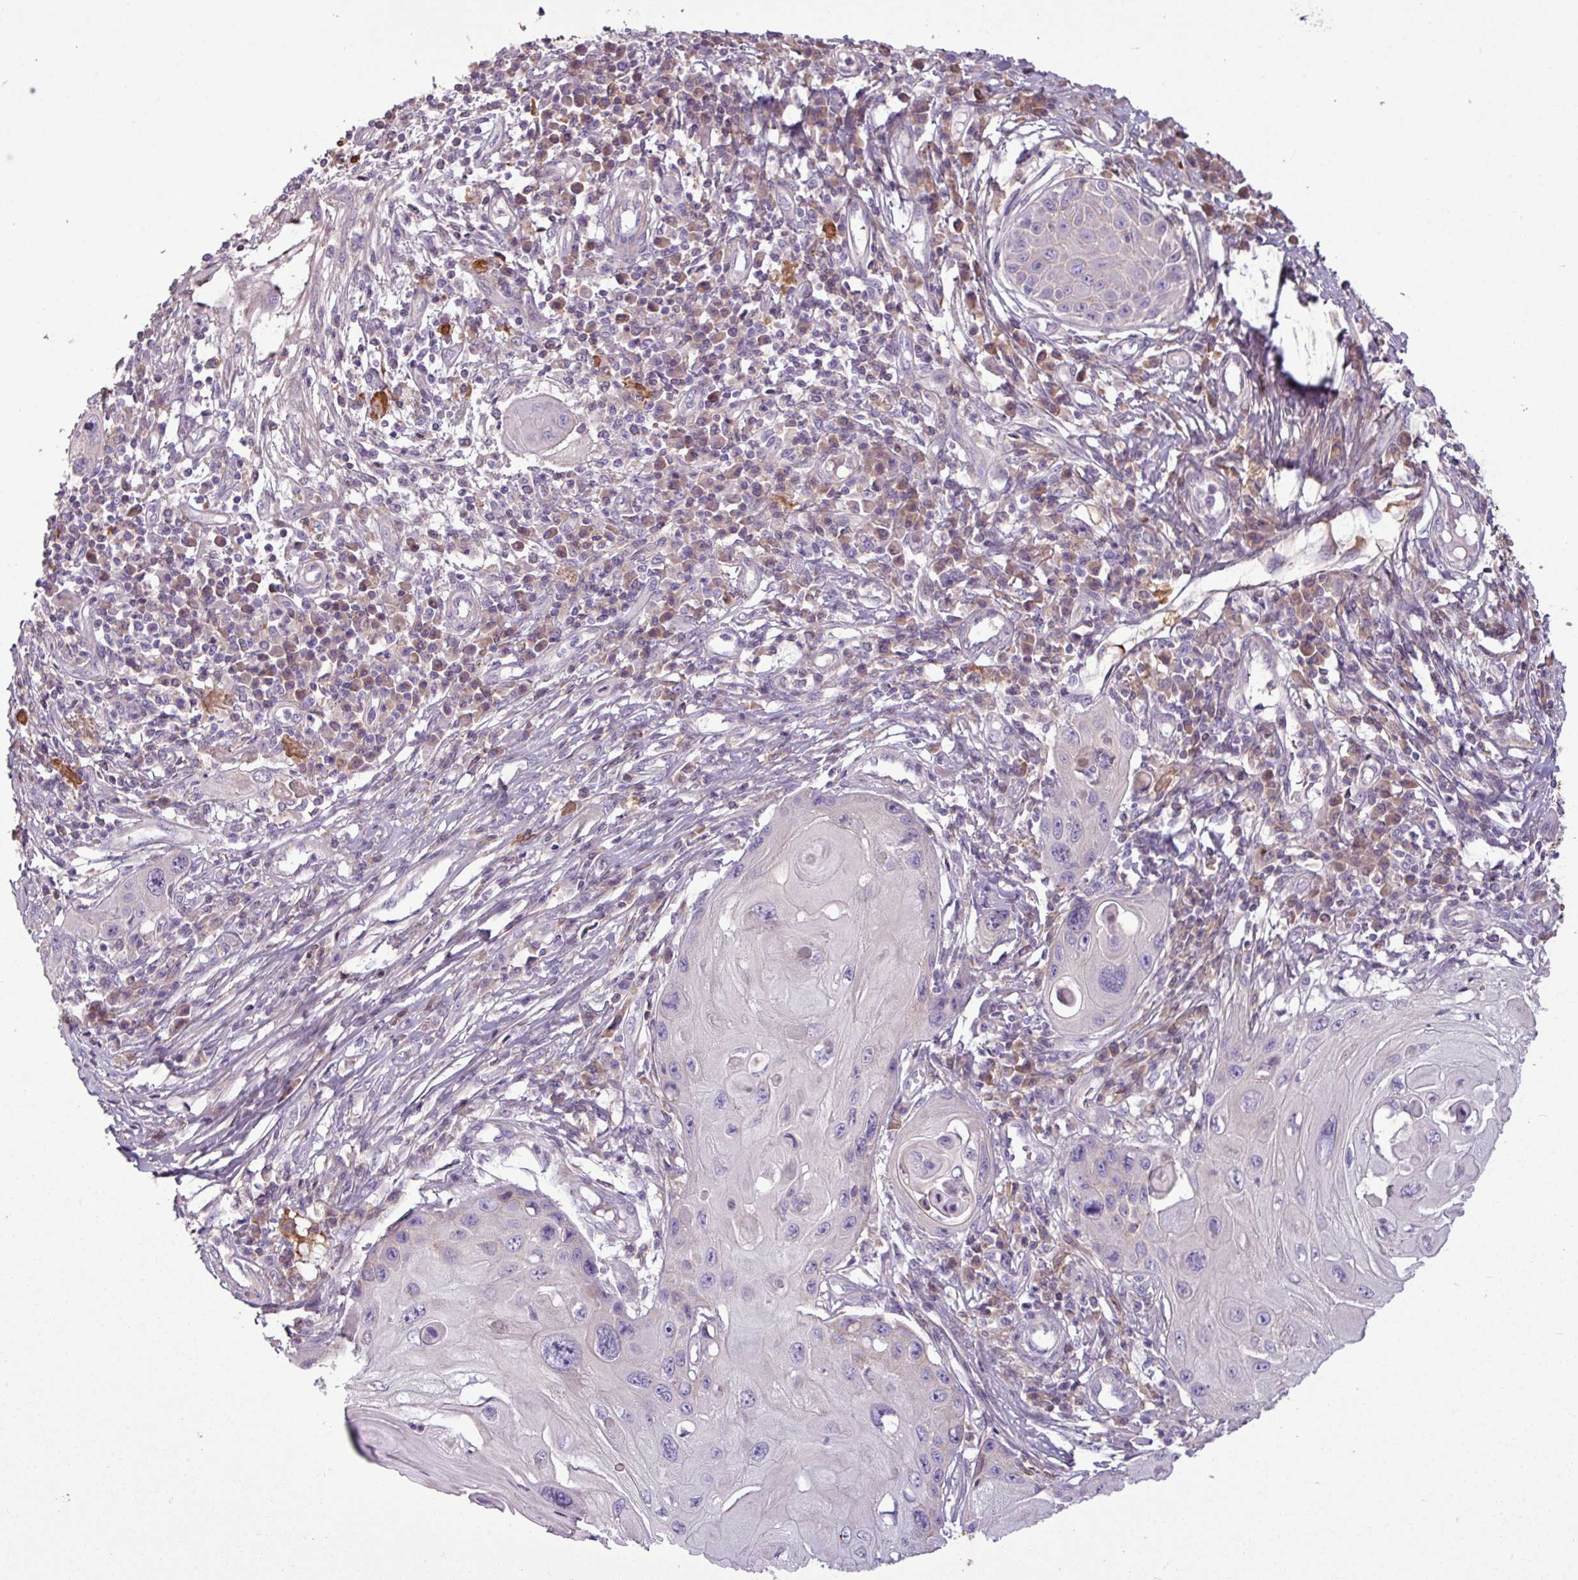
{"staining": {"intensity": "negative", "quantity": "none", "location": "none"}, "tissue": "skin cancer", "cell_type": "Tumor cells", "image_type": "cancer", "snomed": [{"axis": "morphology", "description": "Squamous cell carcinoma, NOS"}, {"axis": "topography", "description": "Skin"}, {"axis": "topography", "description": "Vulva"}], "caption": "Human skin cancer (squamous cell carcinoma) stained for a protein using immunohistochemistry reveals no staining in tumor cells.", "gene": "C4B", "patient": {"sex": "female", "age": 44}}